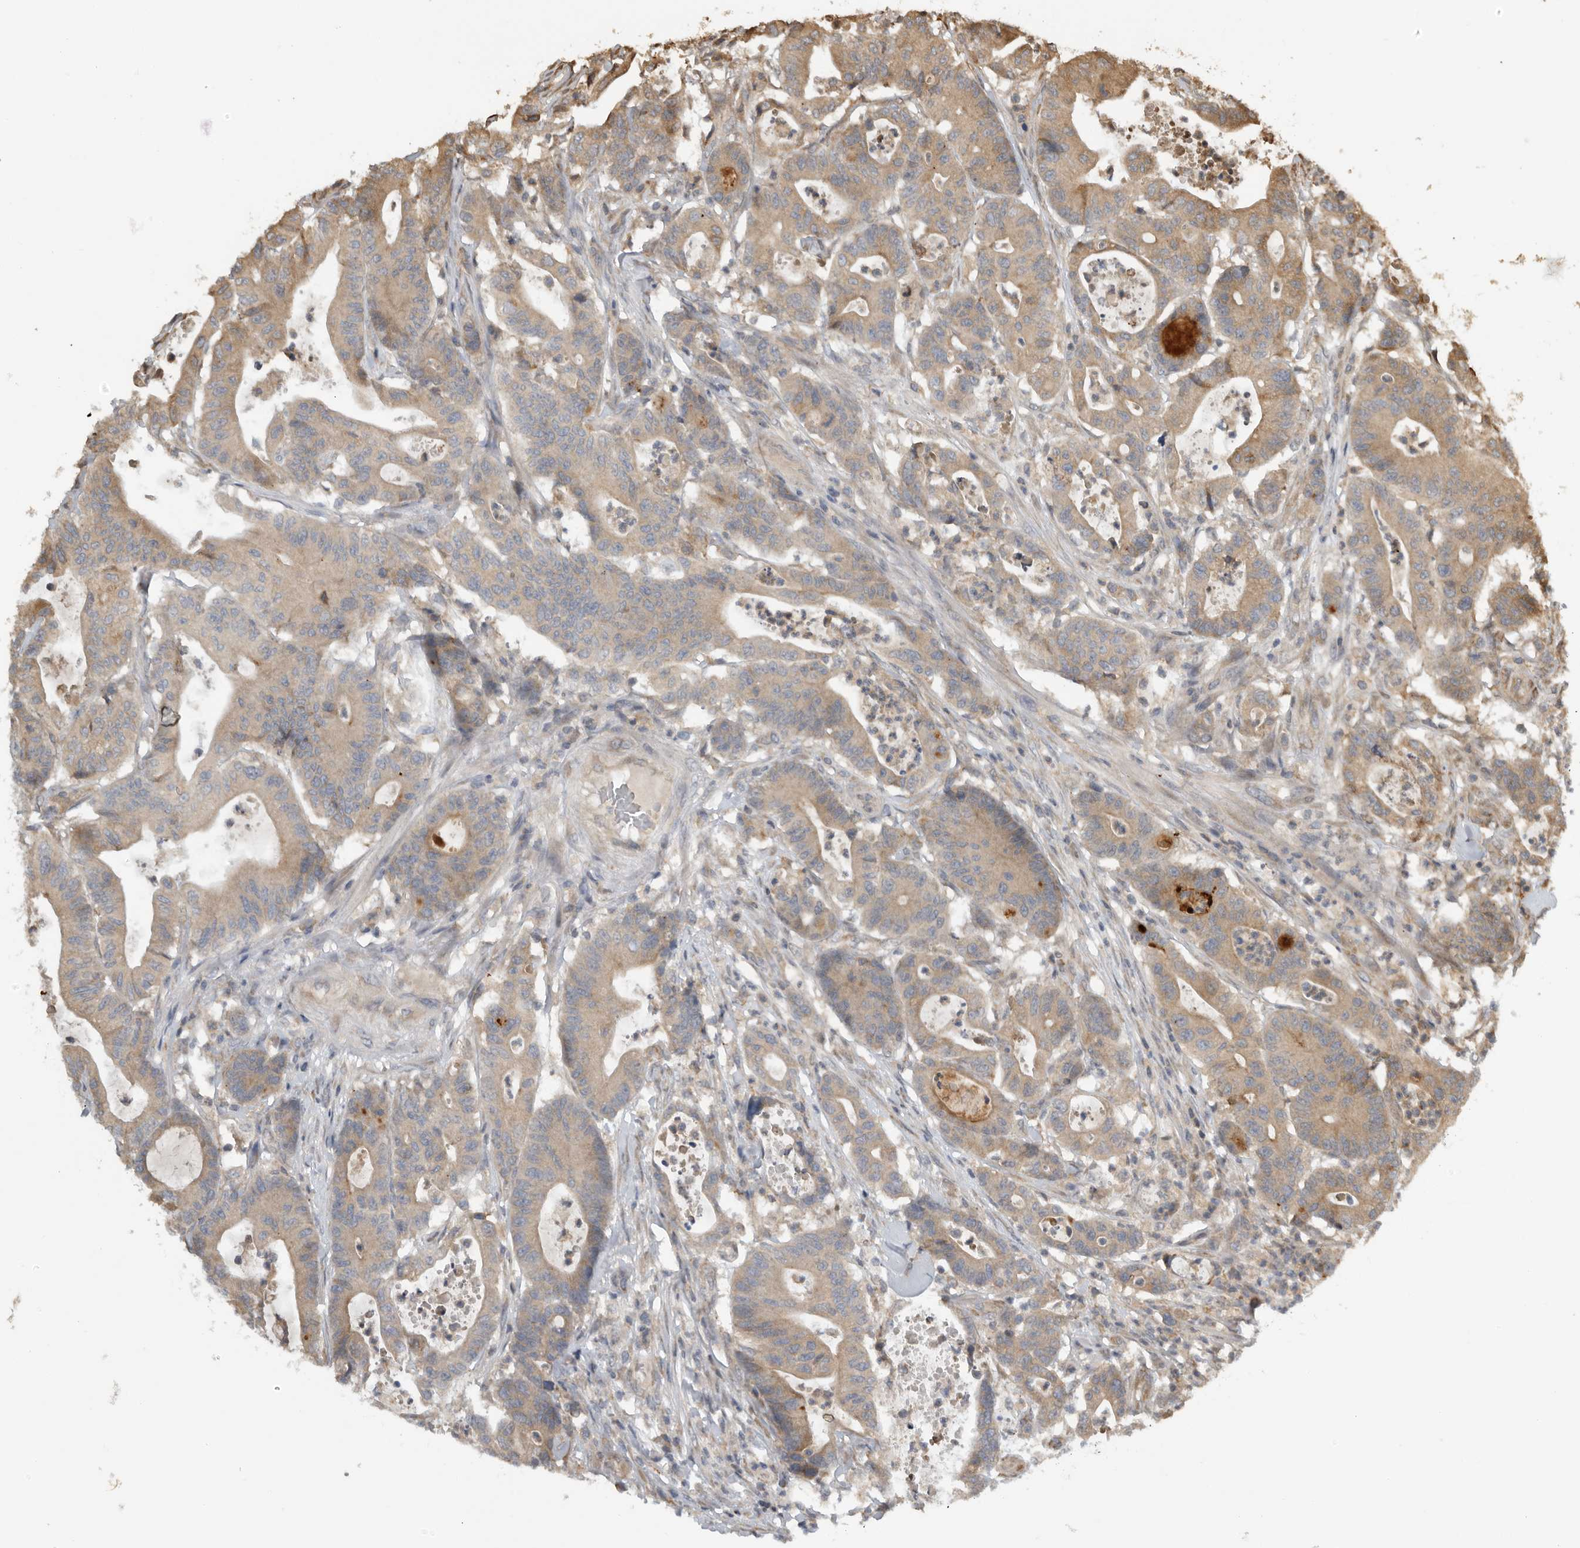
{"staining": {"intensity": "weak", "quantity": ">75%", "location": "cytoplasmic/membranous"}, "tissue": "colorectal cancer", "cell_type": "Tumor cells", "image_type": "cancer", "snomed": [{"axis": "morphology", "description": "Adenocarcinoma, NOS"}, {"axis": "topography", "description": "Colon"}], "caption": "Tumor cells exhibit low levels of weak cytoplasmic/membranous positivity in approximately >75% of cells in colorectal cancer (adenocarcinoma).", "gene": "AASDHPPT", "patient": {"sex": "female", "age": 84}}